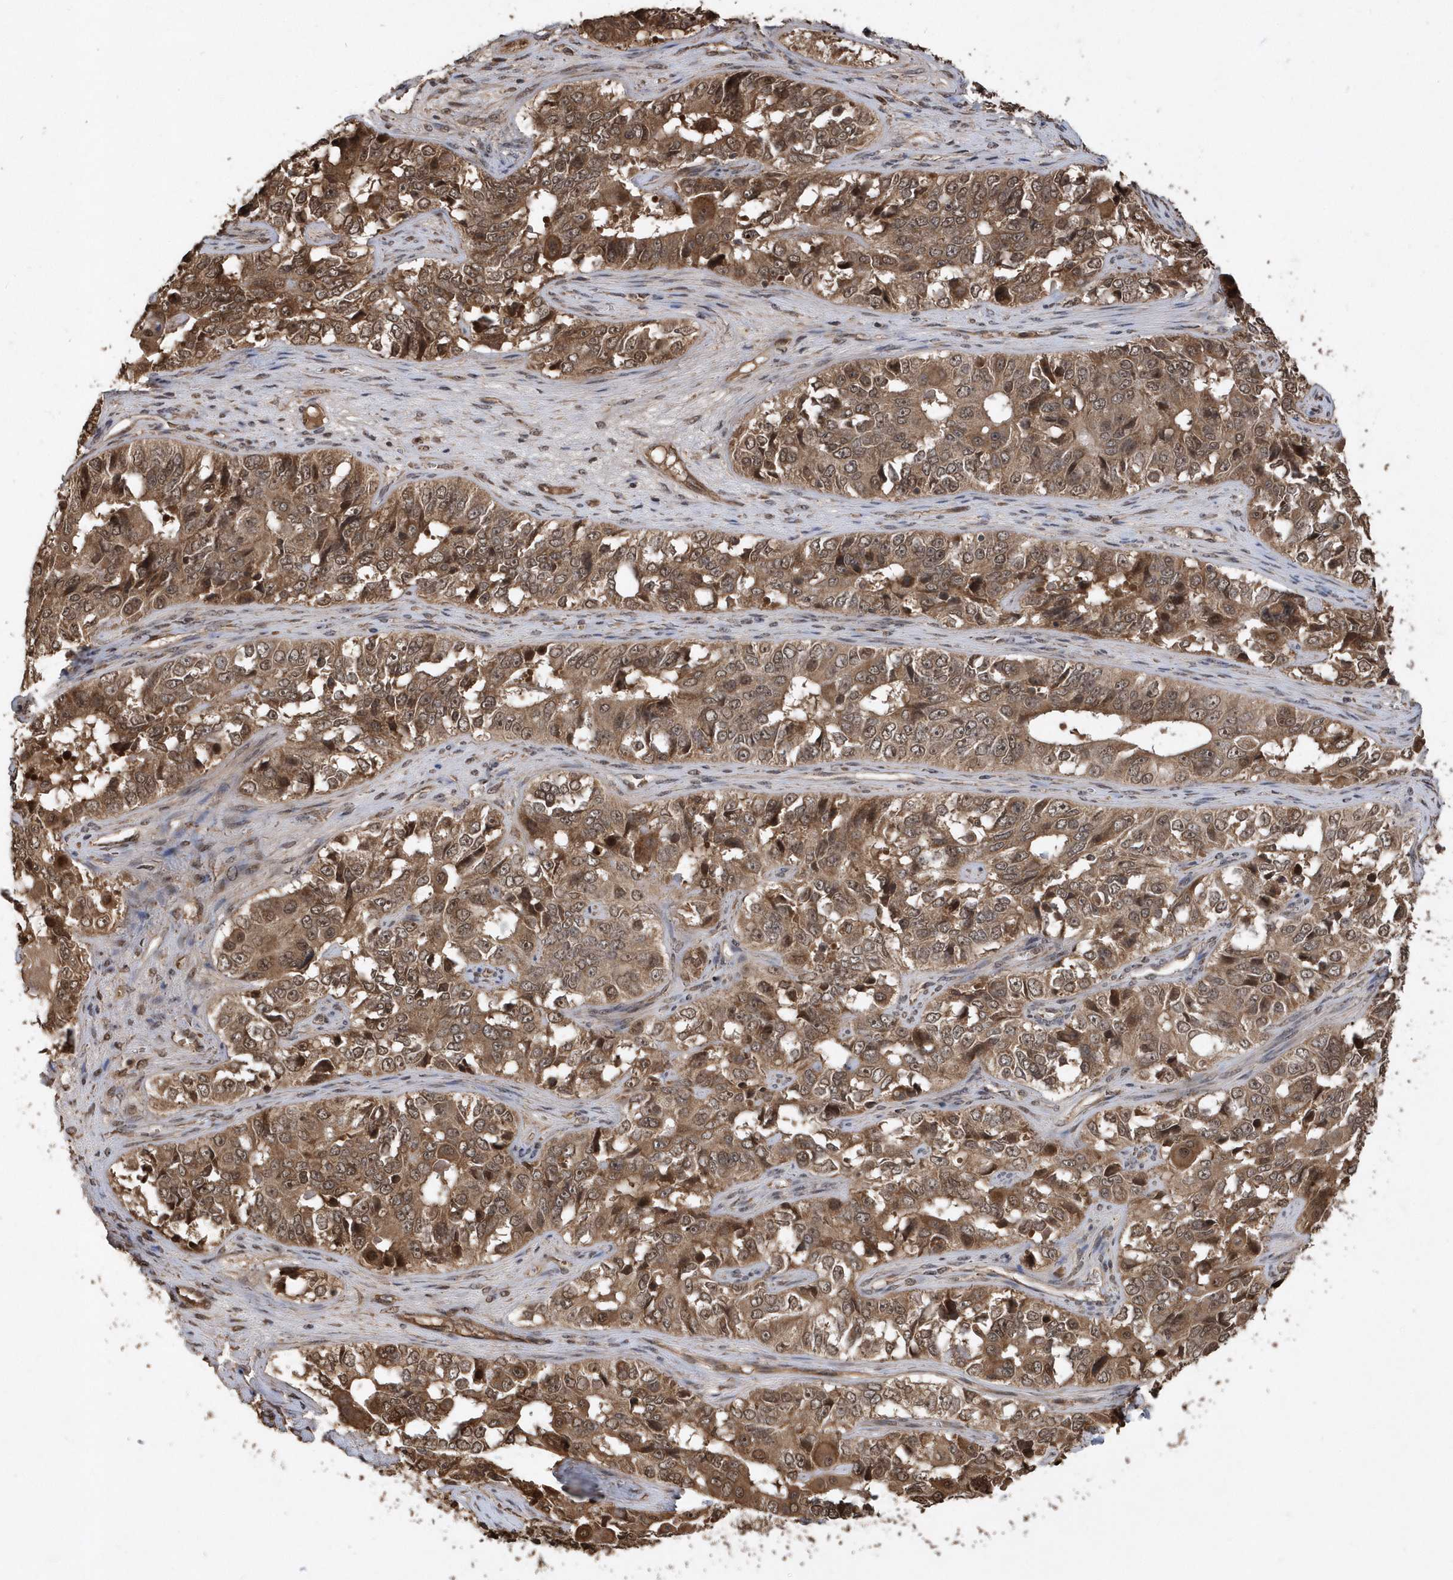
{"staining": {"intensity": "moderate", "quantity": ">75%", "location": "cytoplasmic/membranous,nuclear"}, "tissue": "ovarian cancer", "cell_type": "Tumor cells", "image_type": "cancer", "snomed": [{"axis": "morphology", "description": "Carcinoma, endometroid"}, {"axis": "topography", "description": "Ovary"}], "caption": "There is medium levels of moderate cytoplasmic/membranous and nuclear positivity in tumor cells of ovarian cancer (endometroid carcinoma), as demonstrated by immunohistochemical staining (brown color).", "gene": "WASHC5", "patient": {"sex": "female", "age": 51}}